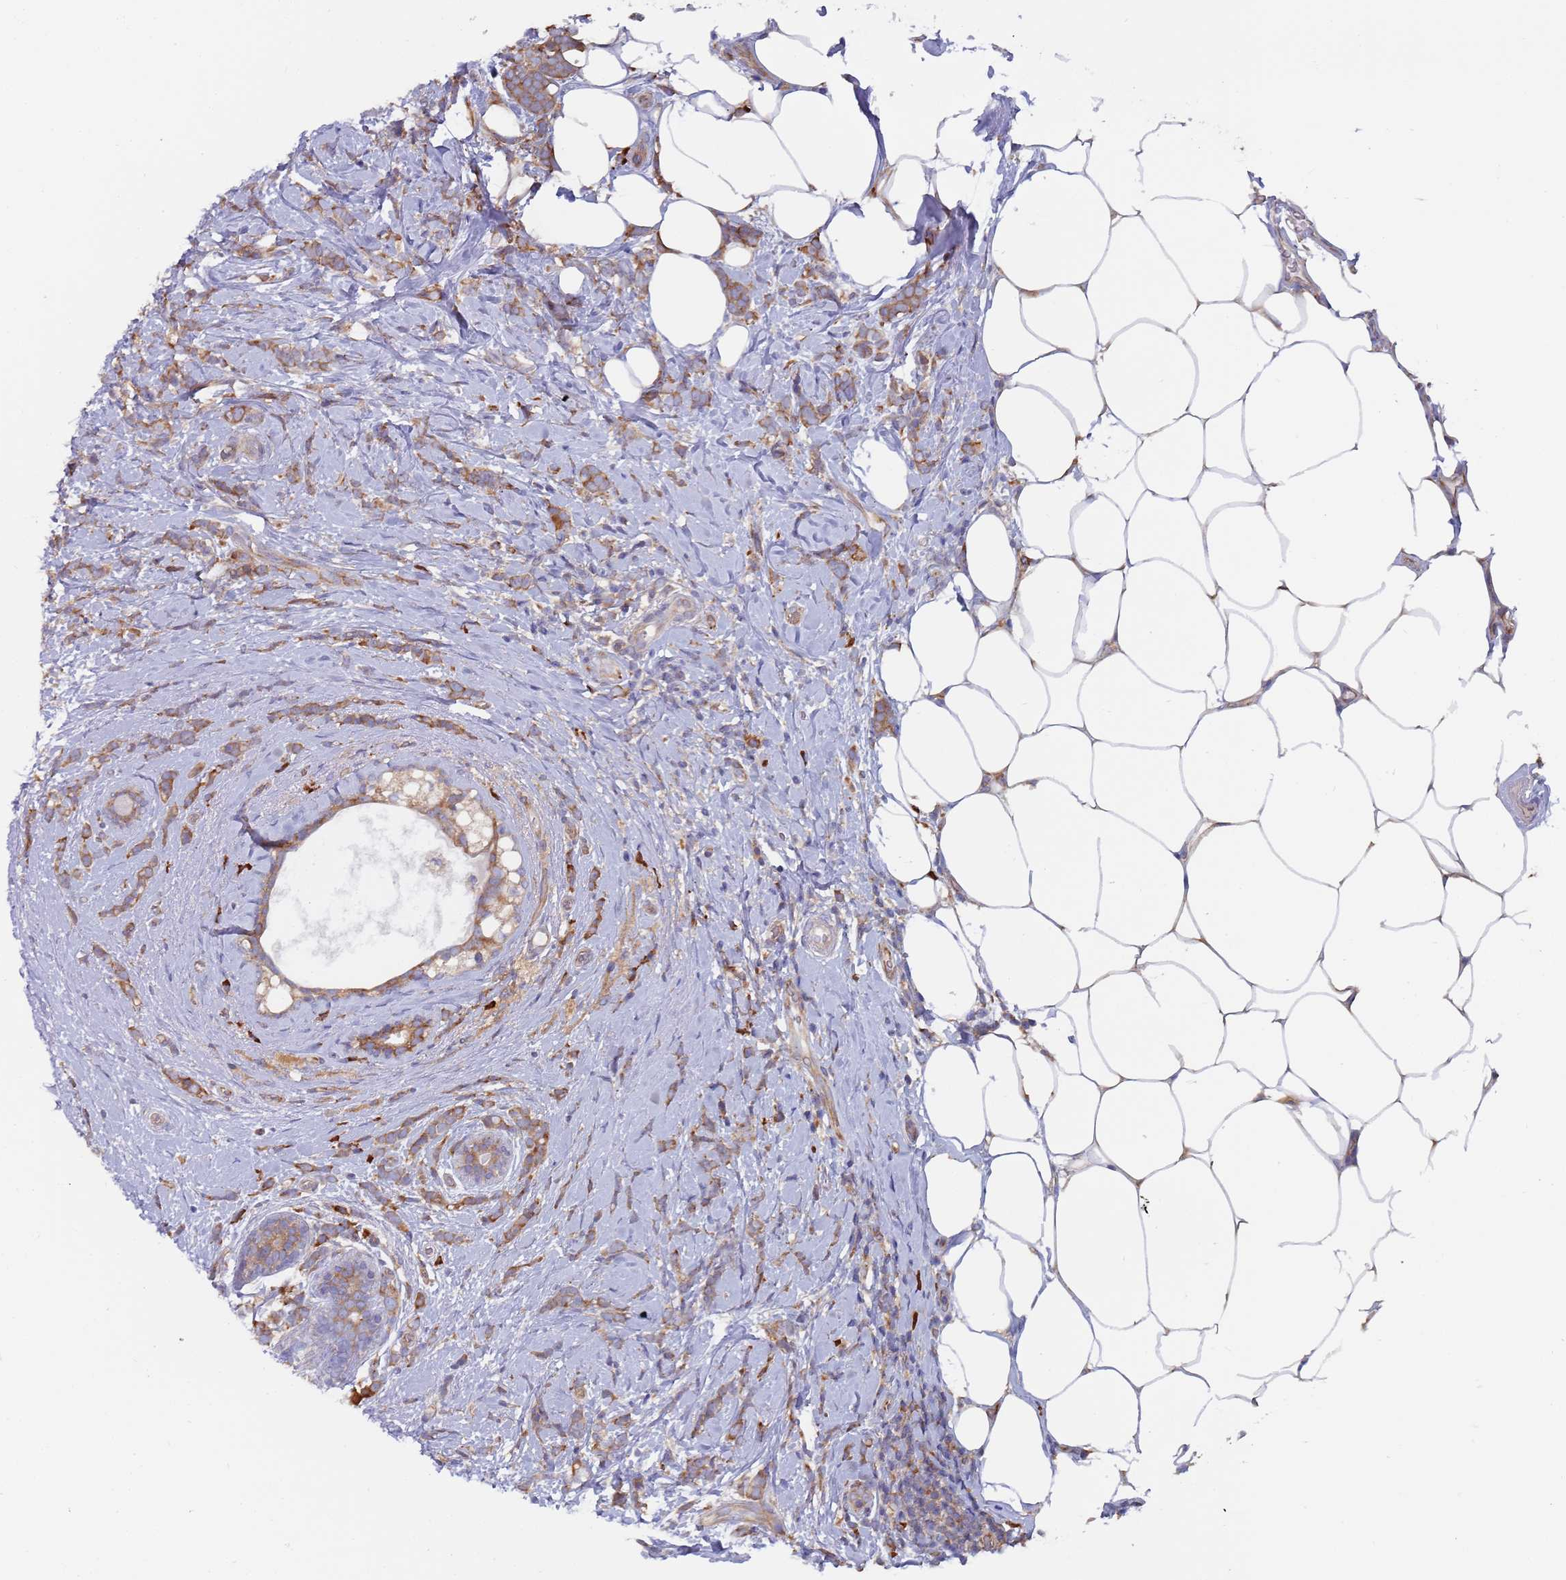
{"staining": {"intensity": "moderate", "quantity": ">75%", "location": "cytoplasmic/membranous"}, "tissue": "breast cancer", "cell_type": "Tumor cells", "image_type": "cancer", "snomed": [{"axis": "morphology", "description": "Lobular carcinoma"}, {"axis": "topography", "description": "Breast"}], "caption": "IHC of human breast lobular carcinoma shows medium levels of moderate cytoplasmic/membranous staining in about >75% of tumor cells.", "gene": "ZNF844", "patient": {"sex": "female", "age": 58}}